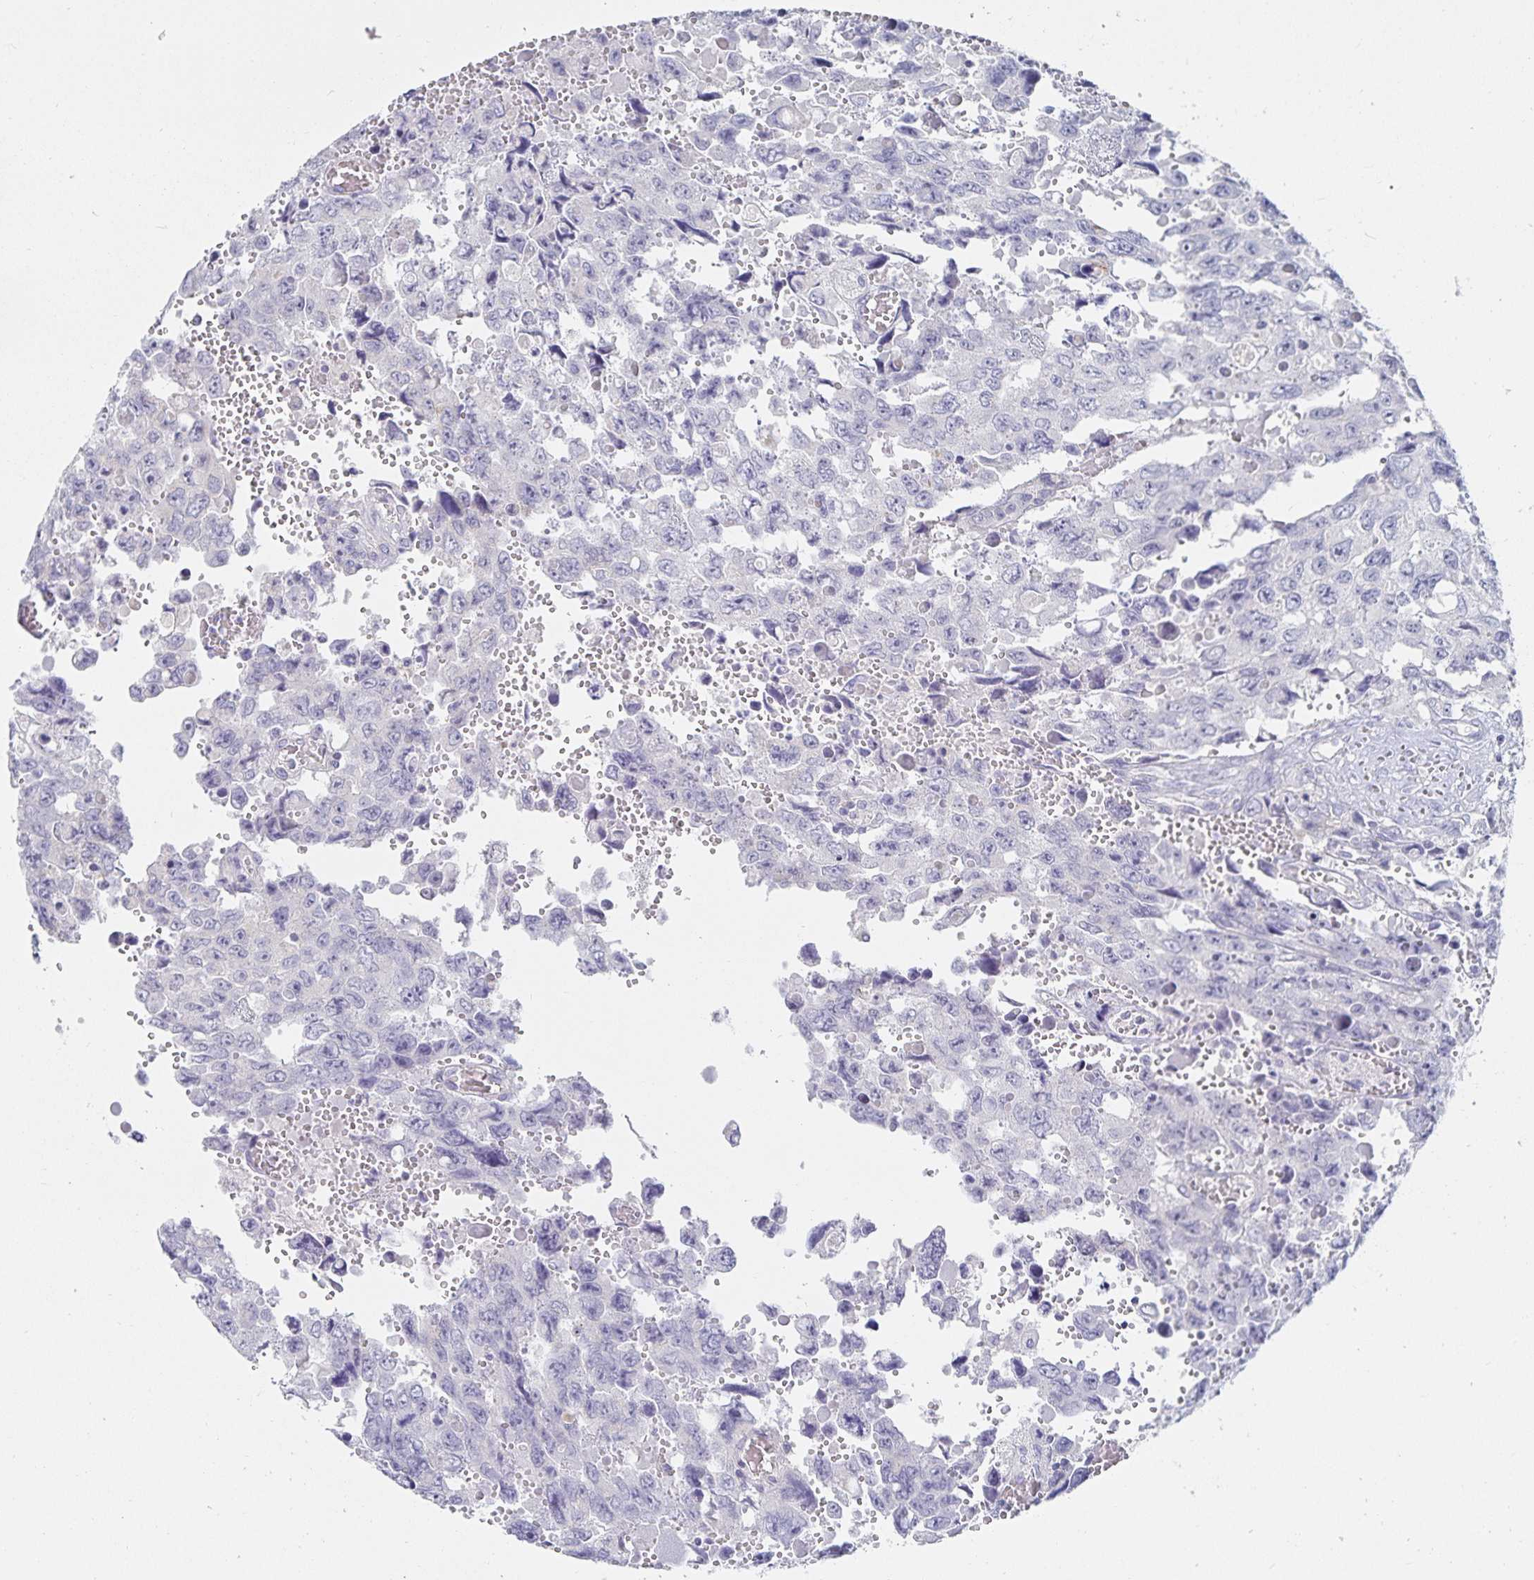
{"staining": {"intensity": "negative", "quantity": "none", "location": "none"}, "tissue": "testis cancer", "cell_type": "Tumor cells", "image_type": "cancer", "snomed": [{"axis": "morphology", "description": "Seminoma, NOS"}, {"axis": "topography", "description": "Testis"}], "caption": "Immunohistochemistry histopathology image of human testis cancer stained for a protein (brown), which reveals no positivity in tumor cells.", "gene": "SFTPA1", "patient": {"sex": "male", "age": 26}}